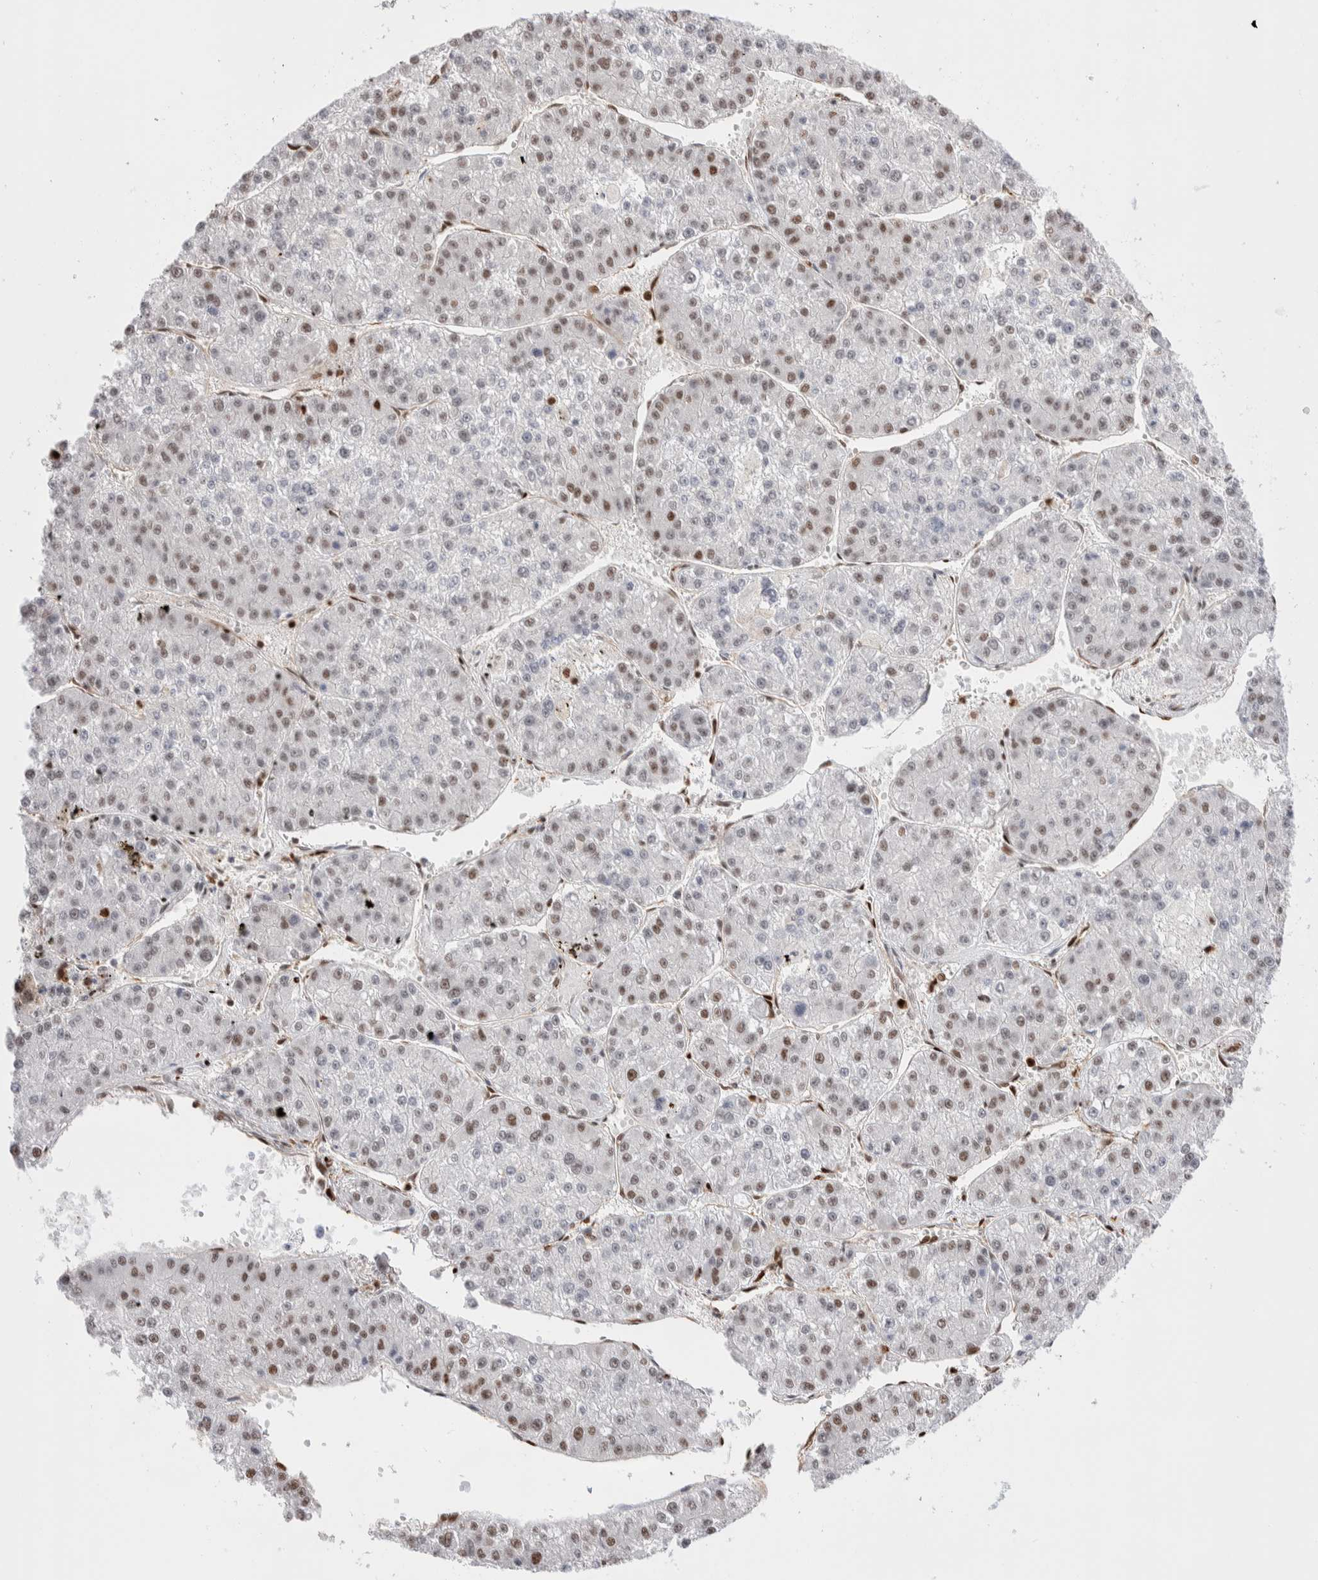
{"staining": {"intensity": "moderate", "quantity": "25%-75%", "location": "nuclear"}, "tissue": "liver cancer", "cell_type": "Tumor cells", "image_type": "cancer", "snomed": [{"axis": "morphology", "description": "Carcinoma, Hepatocellular, NOS"}, {"axis": "topography", "description": "Liver"}], "caption": "High-magnification brightfield microscopy of liver cancer (hepatocellular carcinoma) stained with DAB (brown) and counterstained with hematoxylin (blue). tumor cells exhibit moderate nuclear positivity is appreciated in approximately25%-75% of cells. (brown staining indicates protein expression, while blue staining denotes nuclei).", "gene": "RNASEK-C17orf49", "patient": {"sex": "female", "age": 73}}